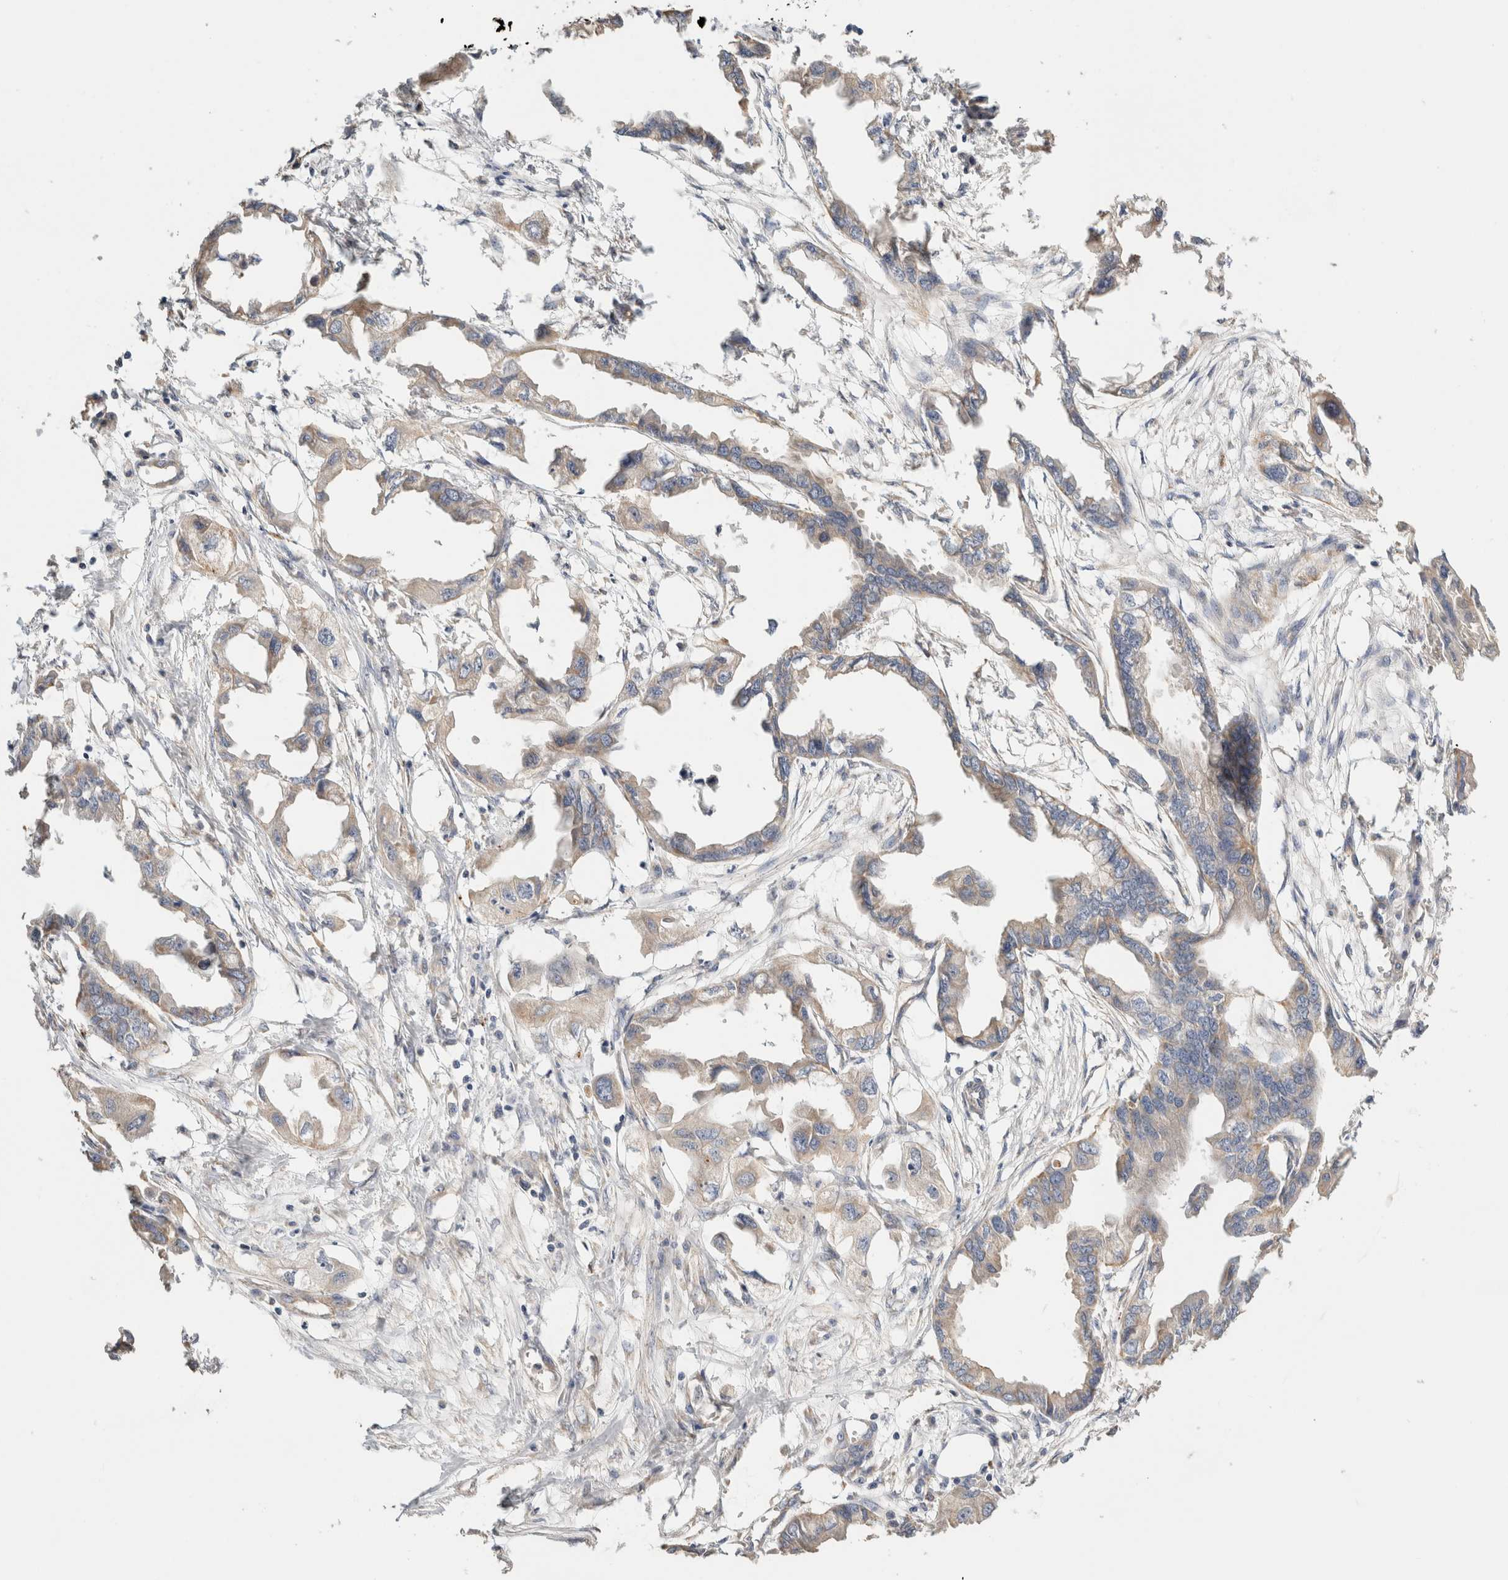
{"staining": {"intensity": "weak", "quantity": "25%-75%", "location": "cytoplasmic/membranous"}, "tissue": "endometrial cancer", "cell_type": "Tumor cells", "image_type": "cancer", "snomed": [{"axis": "morphology", "description": "Adenocarcinoma, NOS"}, {"axis": "morphology", "description": "Adenocarcinoma, metastatic, NOS"}, {"axis": "topography", "description": "Adipose tissue"}, {"axis": "topography", "description": "Endometrium"}], "caption": "A brown stain highlights weak cytoplasmic/membranous expression of a protein in human adenocarcinoma (endometrial) tumor cells.", "gene": "B3GNTL1", "patient": {"sex": "female", "age": 67}}